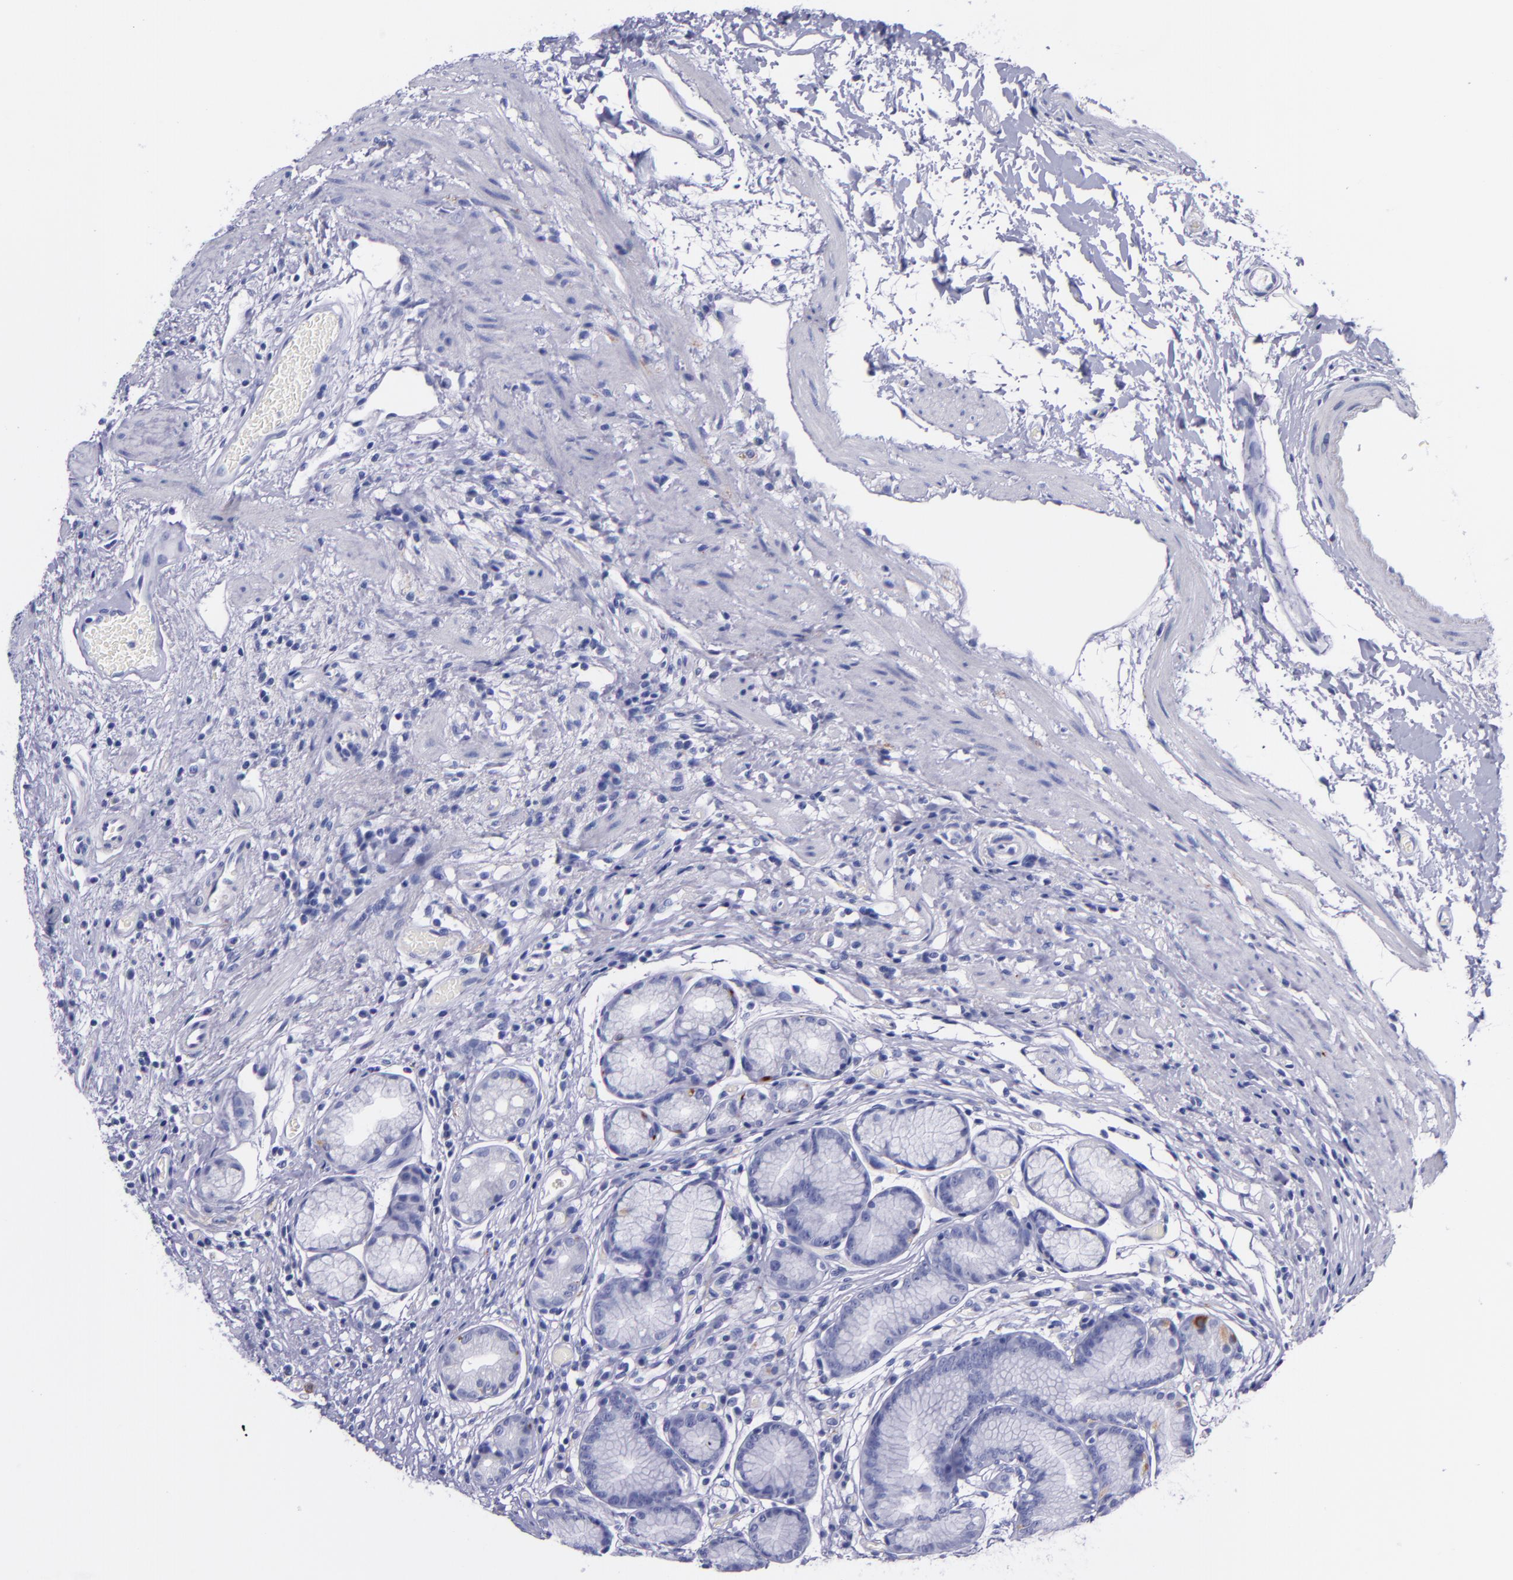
{"staining": {"intensity": "strong", "quantity": "<25%", "location": "cytoplasmic/membranous"}, "tissue": "stomach", "cell_type": "Glandular cells", "image_type": "normal", "snomed": [{"axis": "morphology", "description": "Normal tissue, NOS"}, {"axis": "morphology", "description": "Inflammation, NOS"}, {"axis": "topography", "description": "Stomach, lower"}], "caption": "This micrograph reveals IHC staining of unremarkable stomach, with medium strong cytoplasmic/membranous positivity in approximately <25% of glandular cells.", "gene": "SV2A", "patient": {"sex": "male", "age": 59}}